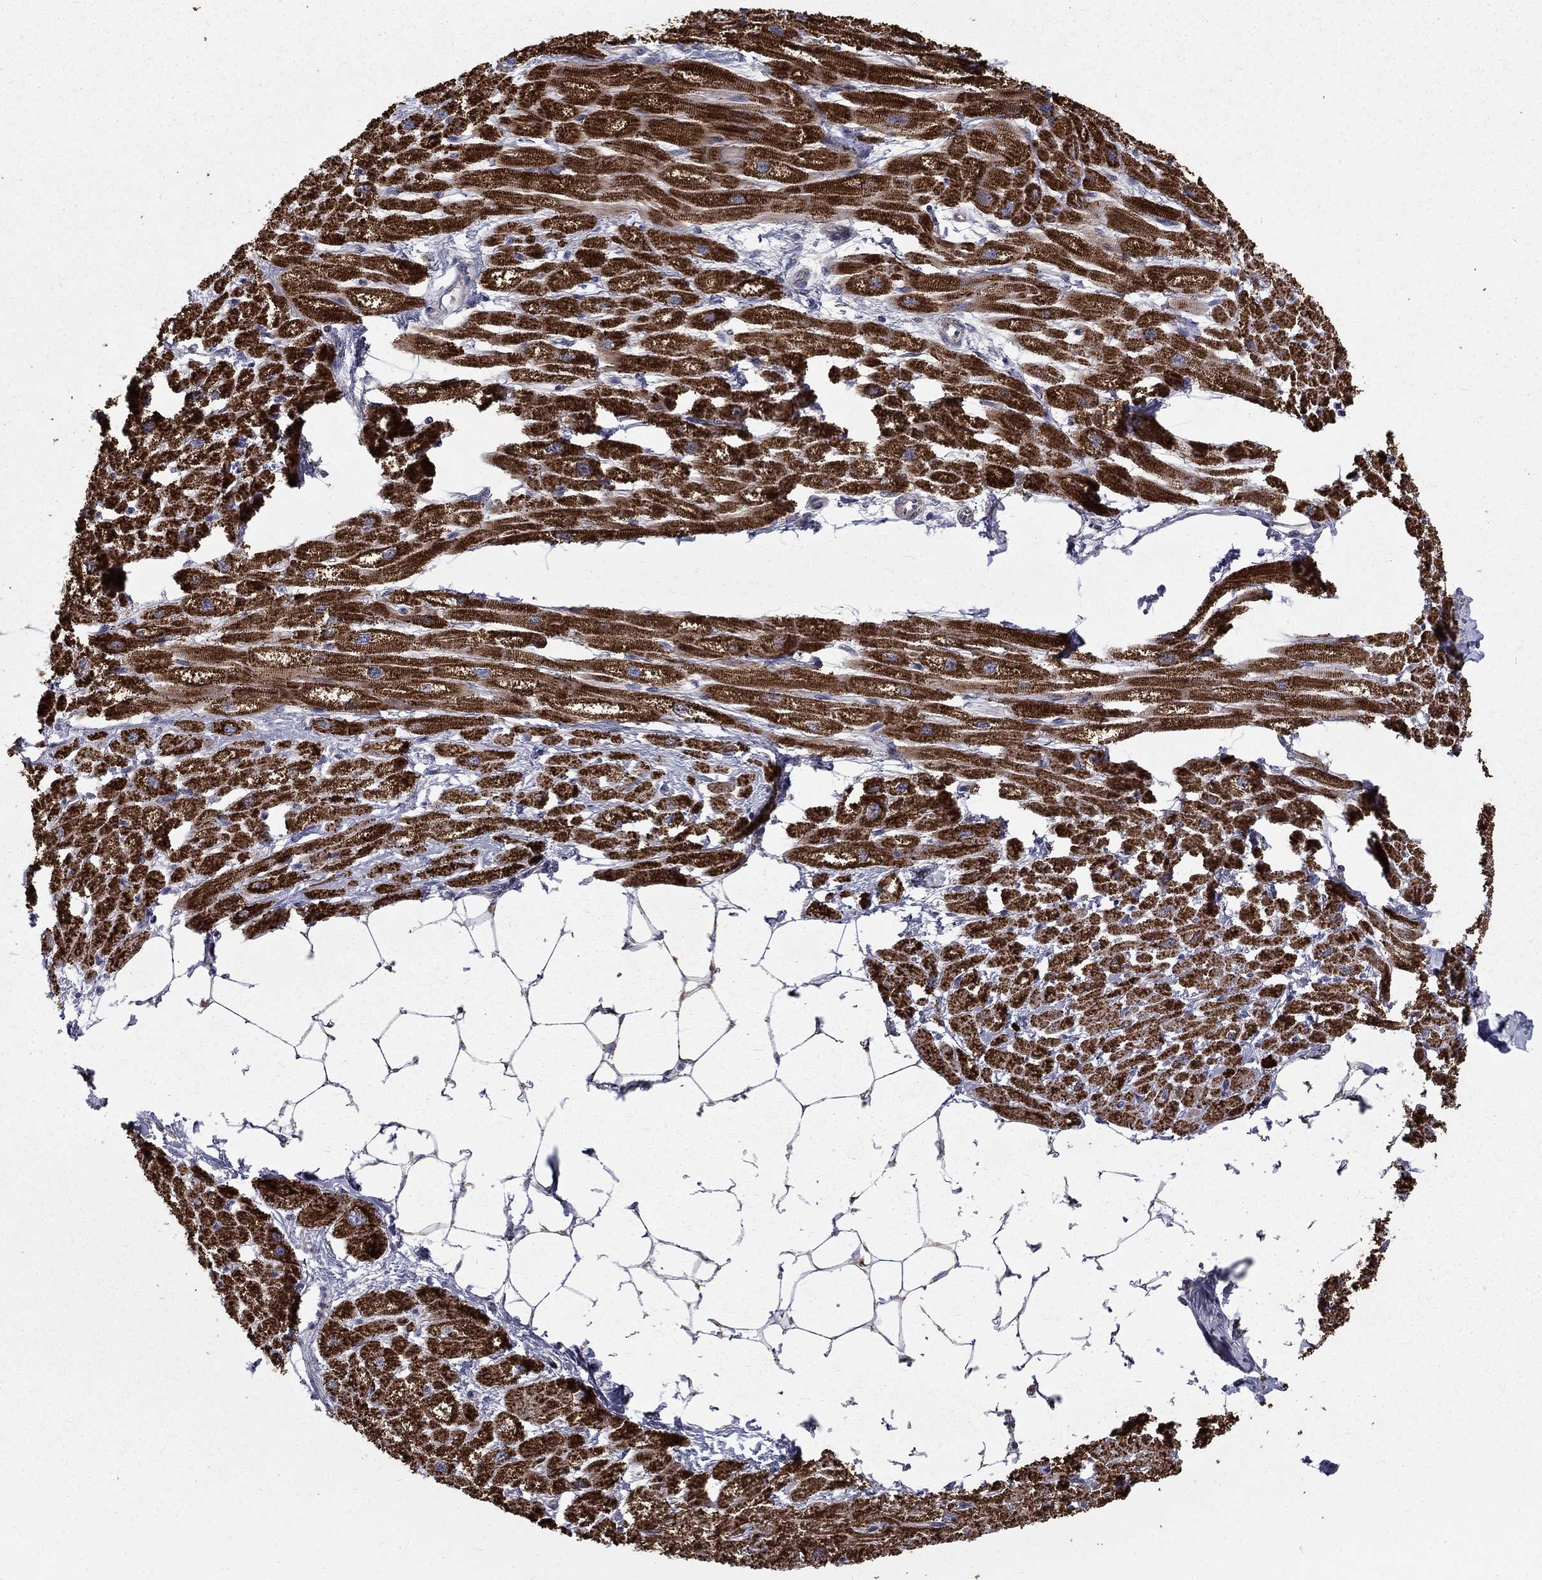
{"staining": {"intensity": "strong", "quantity": ">75%", "location": "cytoplasmic/membranous"}, "tissue": "heart muscle", "cell_type": "Cardiomyocytes", "image_type": "normal", "snomed": [{"axis": "morphology", "description": "Normal tissue, NOS"}, {"axis": "topography", "description": "Heart"}], "caption": "Heart muscle stained for a protein shows strong cytoplasmic/membranous positivity in cardiomyocytes. The protein of interest is shown in brown color, while the nuclei are stained blue.", "gene": "ALDH1B1", "patient": {"sex": "male", "age": 57}}